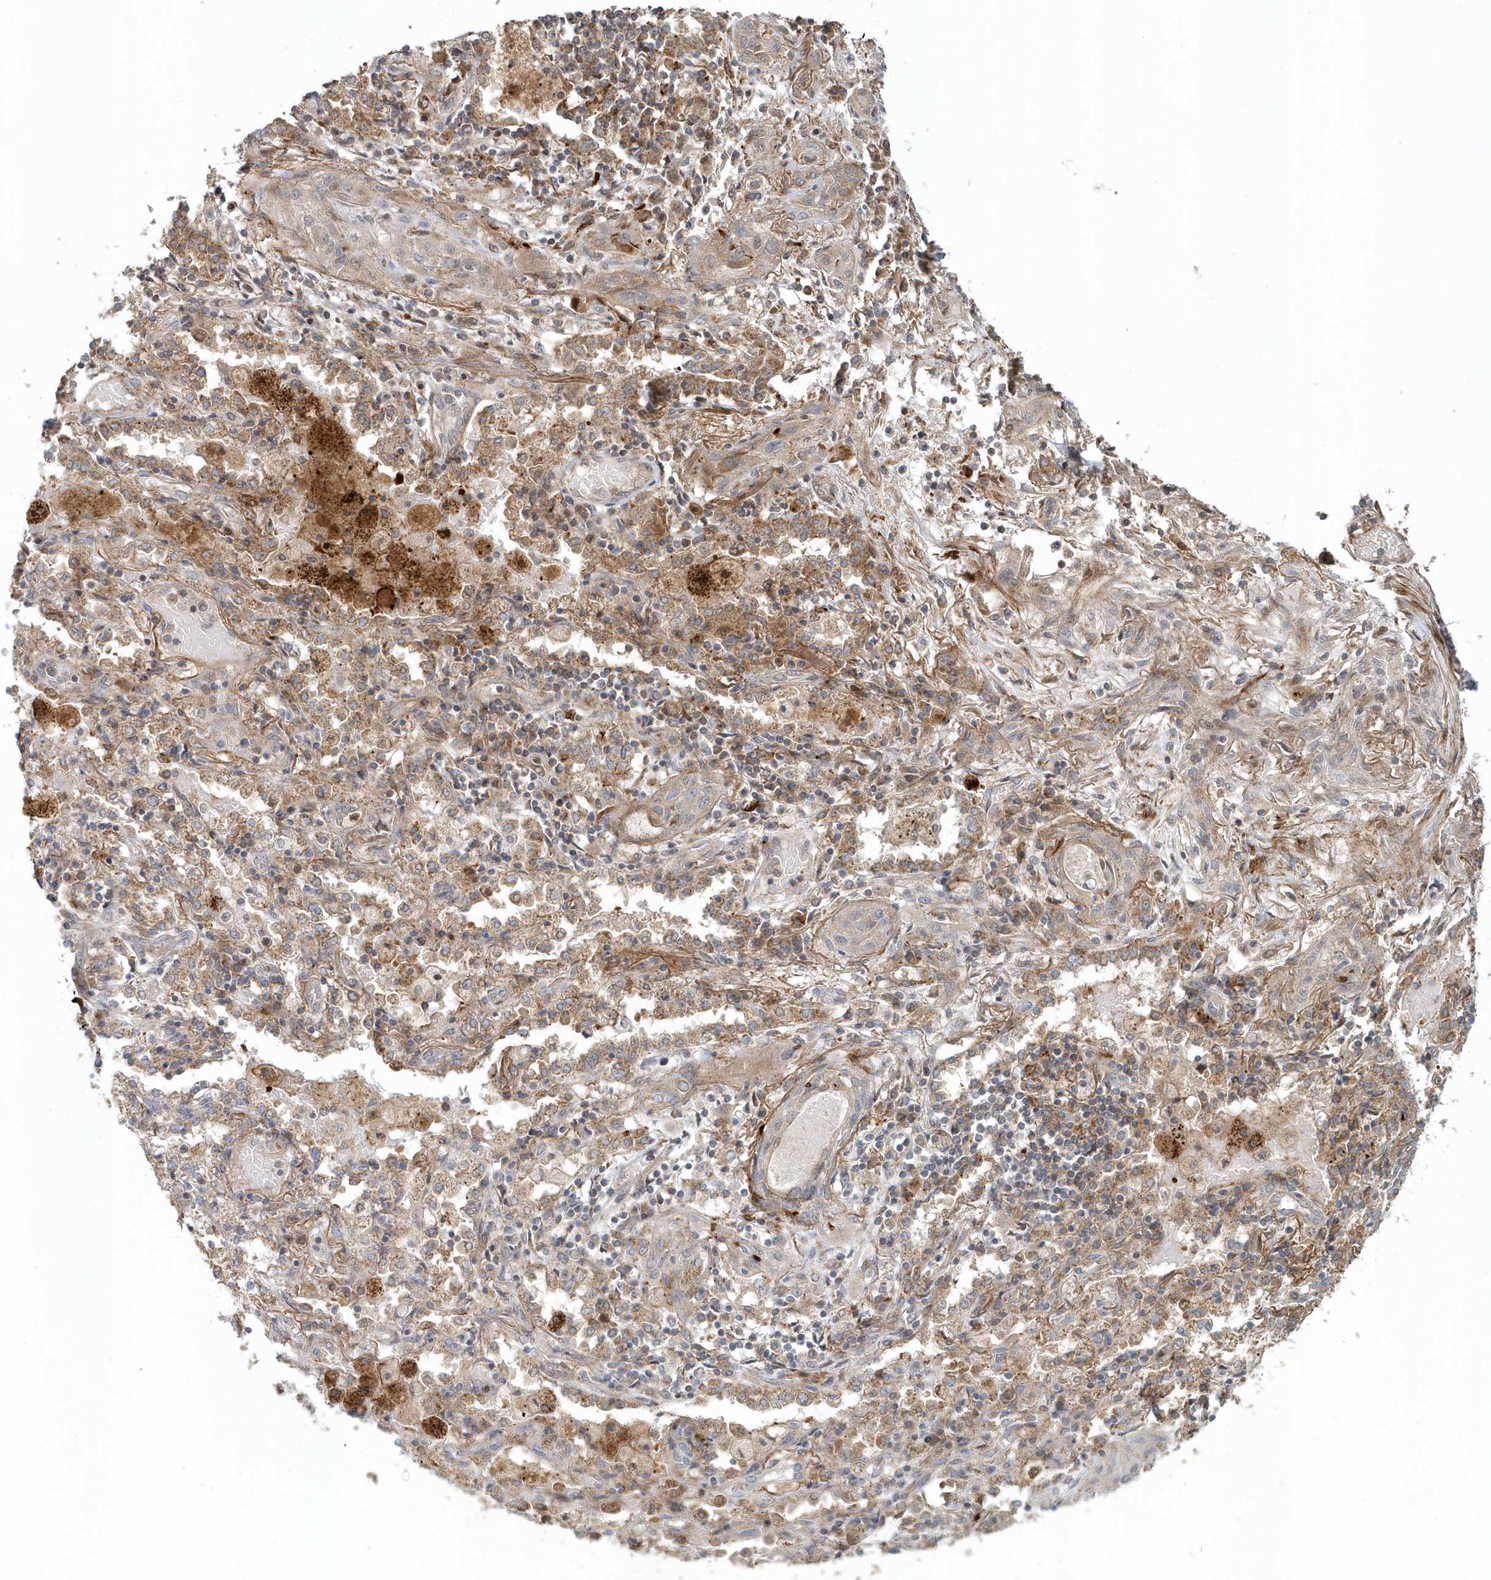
{"staining": {"intensity": "weak", "quantity": "25%-75%", "location": "cytoplasmic/membranous"}, "tissue": "lung cancer", "cell_type": "Tumor cells", "image_type": "cancer", "snomed": [{"axis": "morphology", "description": "Squamous cell carcinoma, NOS"}, {"axis": "topography", "description": "Lung"}], "caption": "This is an image of immunohistochemistry staining of squamous cell carcinoma (lung), which shows weak positivity in the cytoplasmic/membranous of tumor cells.", "gene": "MMUT", "patient": {"sex": "female", "age": 47}}